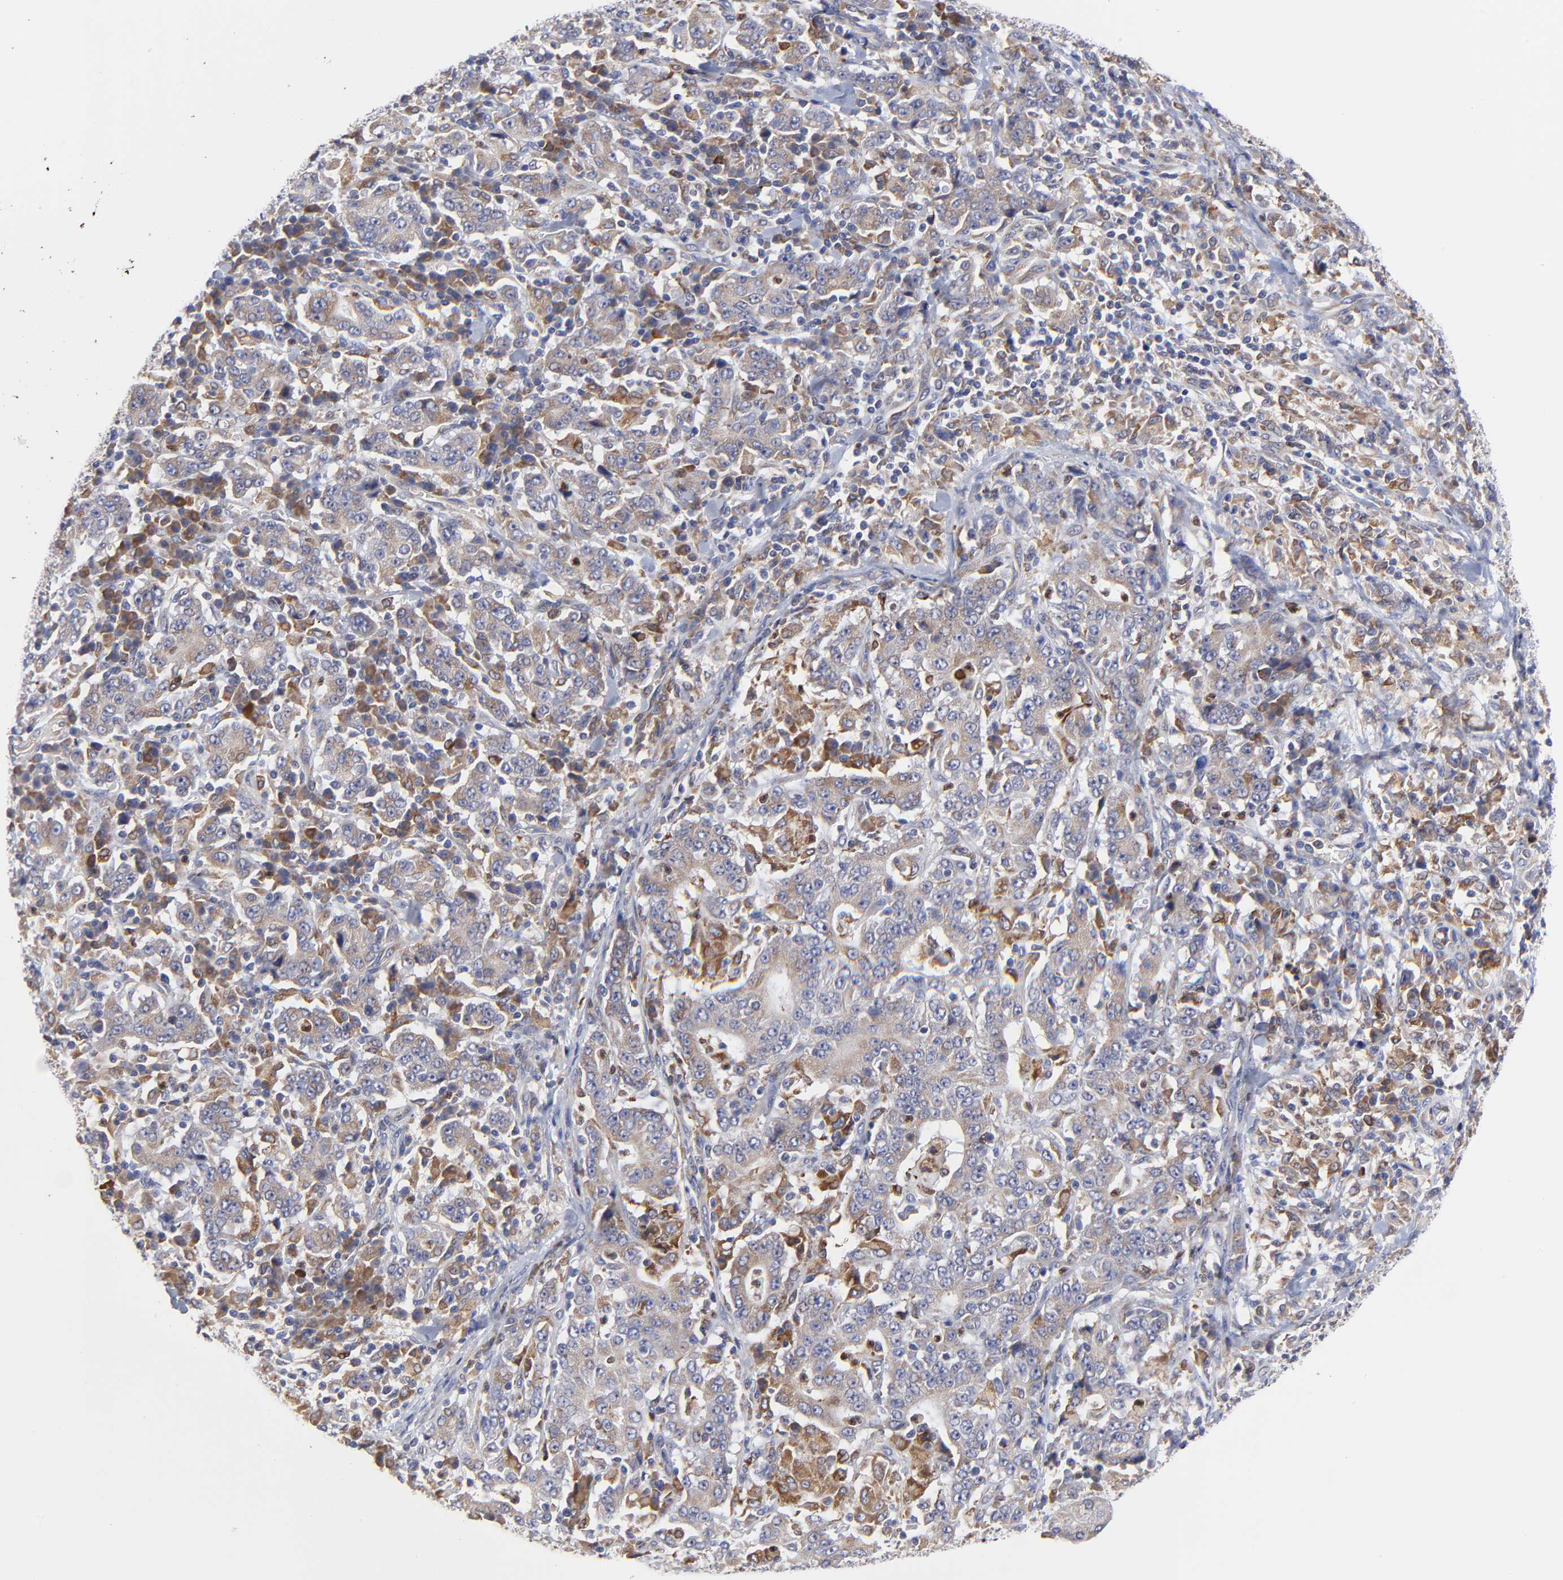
{"staining": {"intensity": "moderate", "quantity": ">75%", "location": "cytoplasmic/membranous"}, "tissue": "stomach cancer", "cell_type": "Tumor cells", "image_type": "cancer", "snomed": [{"axis": "morphology", "description": "Normal tissue, NOS"}, {"axis": "morphology", "description": "Adenocarcinoma, NOS"}, {"axis": "topography", "description": "Stomach, upper"}, {"axis": "topography", "description": "Stomach"}], "caption": "Moderate cytoplasmic/membranous expression is identified in about >75% of tumor cells in stomach adenocarcinoma.", "gene": "MOSPD2", "patient": {"sex": "male", "age": 59}}